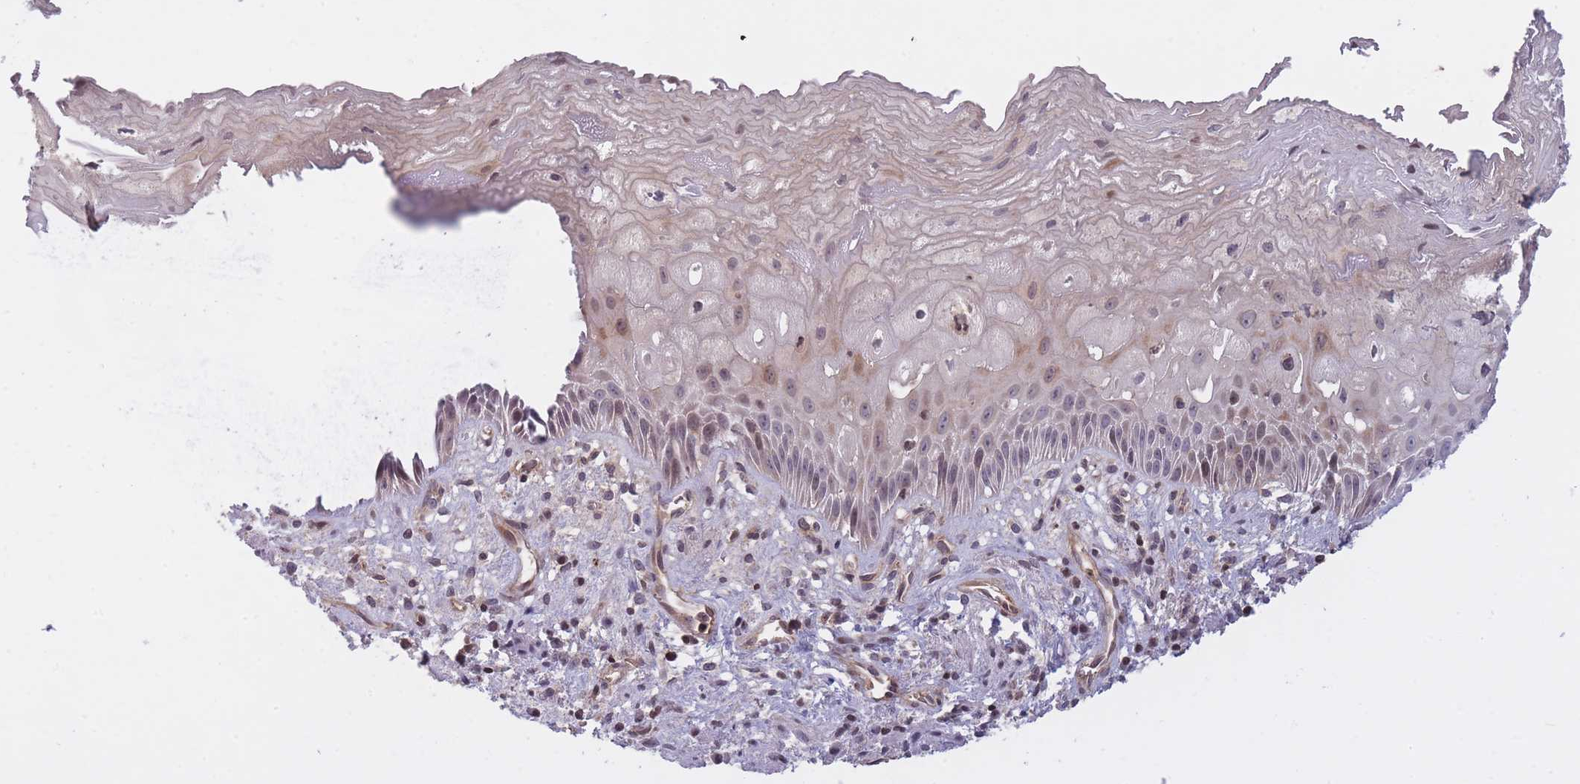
{"staining": {"intensity": "weak", "quantity": "<25%", "location": "nuclear"}, "tissue": "esophagus", "cell_type": "Squamous epithelial cells", "image_type": "normal", "snomed": [{"axis": "morphology", "description": "Normal tissue, NOS"}, {"axis": "topography", "description": "Esophagus"}], "caption": "Squamous epithelial cells are negative for brown protein staining in unremarkable esophagus. (Immunohistochemistry (ihc), brightfield microscopy, high magnification).", "gene": "SLC35F5", "patient": {"sex": "male", "age": 60}}